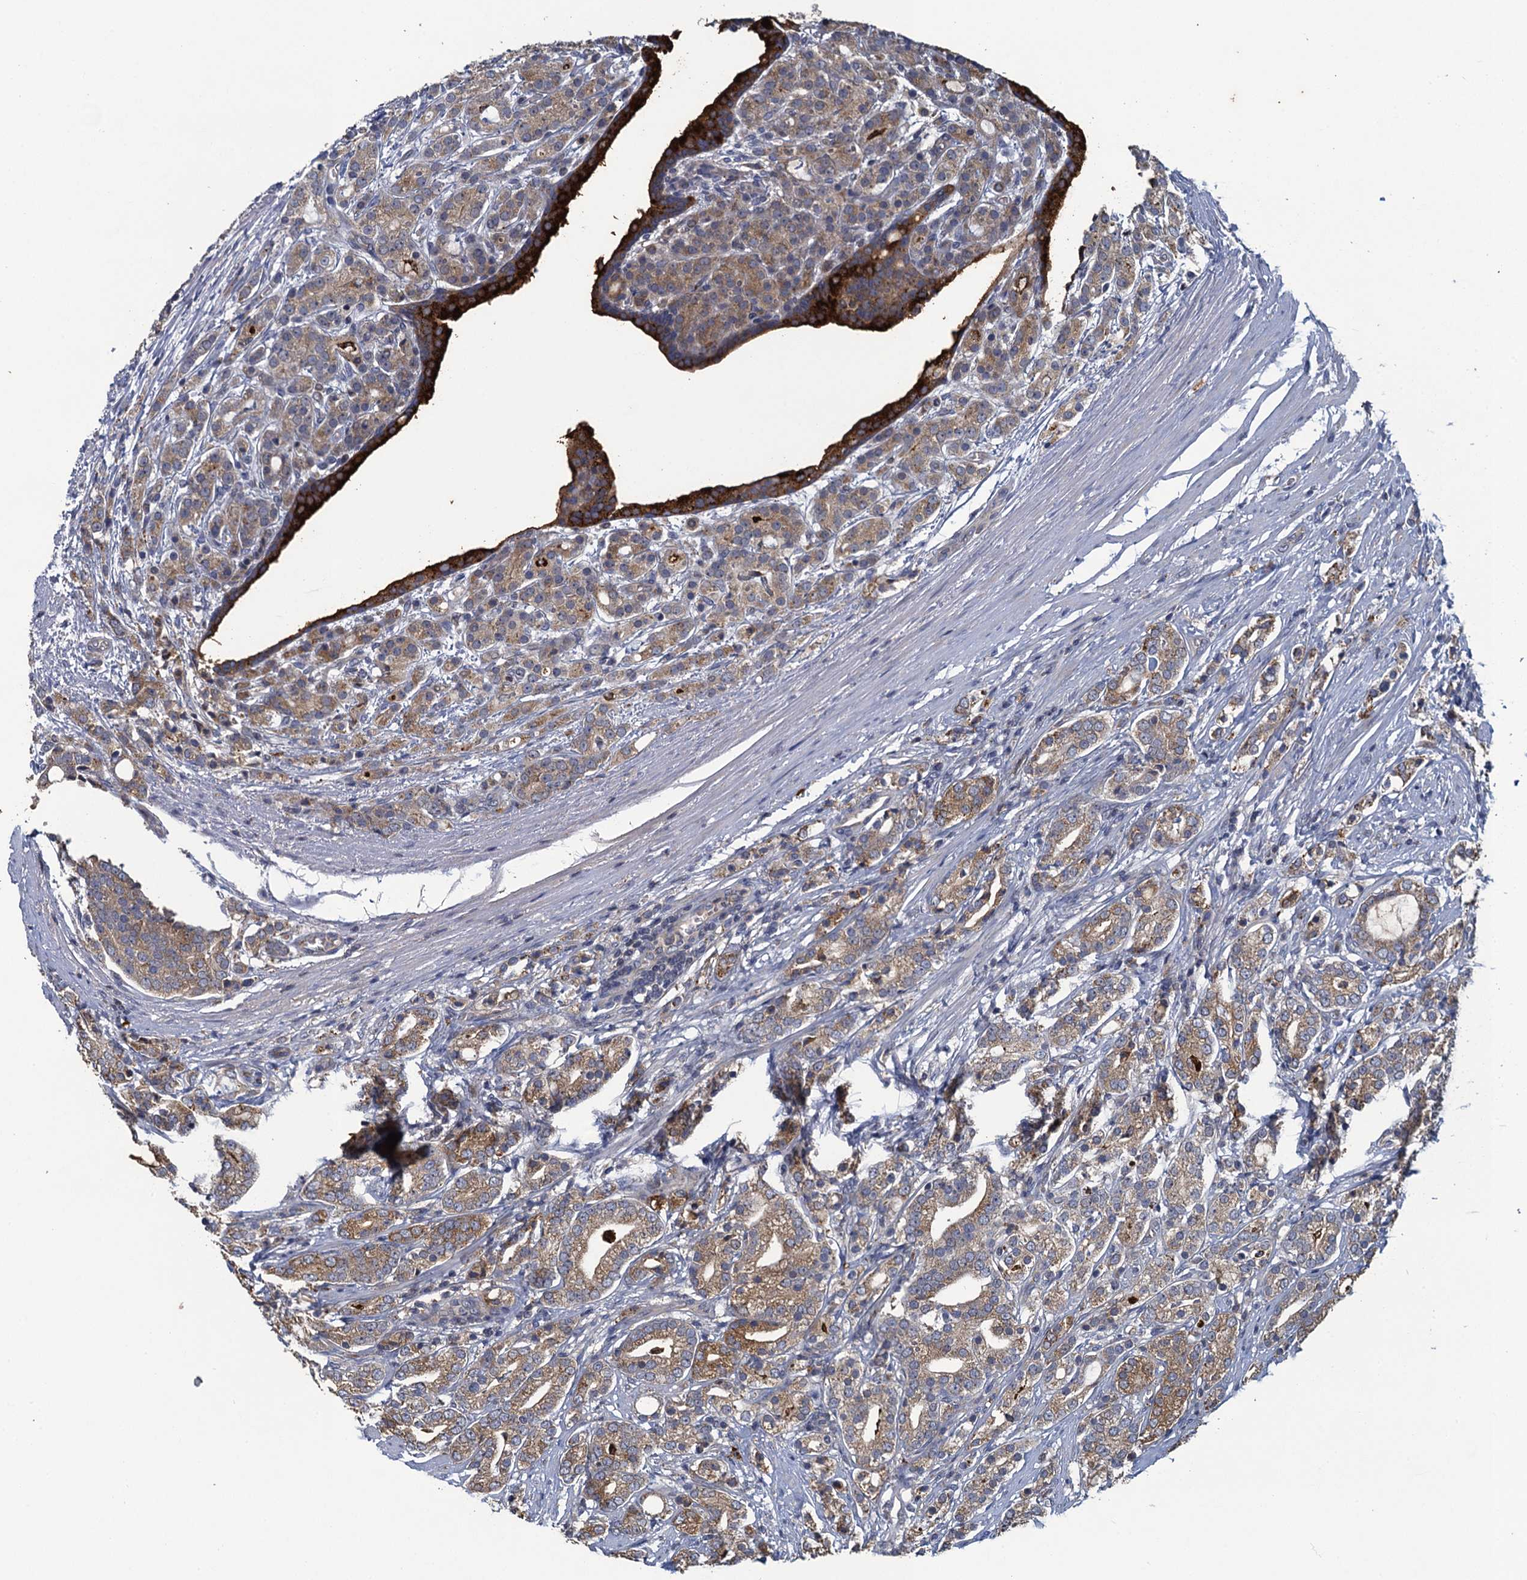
{"staining": {"intensity": "moderate", "quantity": ">75%", "location": "cytoplasmic/membranous"}, "tissue": "prostate cancer", "cell_type": "Tumor cells", "image_type": "cancer", "snomed": [{"axis": "morphology", "description": "Adenocarcinoma, High grade"}, {"axis": "topography", "description": "Prostate"}], "caption": "IHC (DAB) staining of human prostate cancer (adenocarcinoma (high-grade)) displays moderate cytoplasmic/membranous protein expression in about >75% of tumor cells.", "gene": "KBTBD8", "patient": {"sex": "male", "age": 57}}